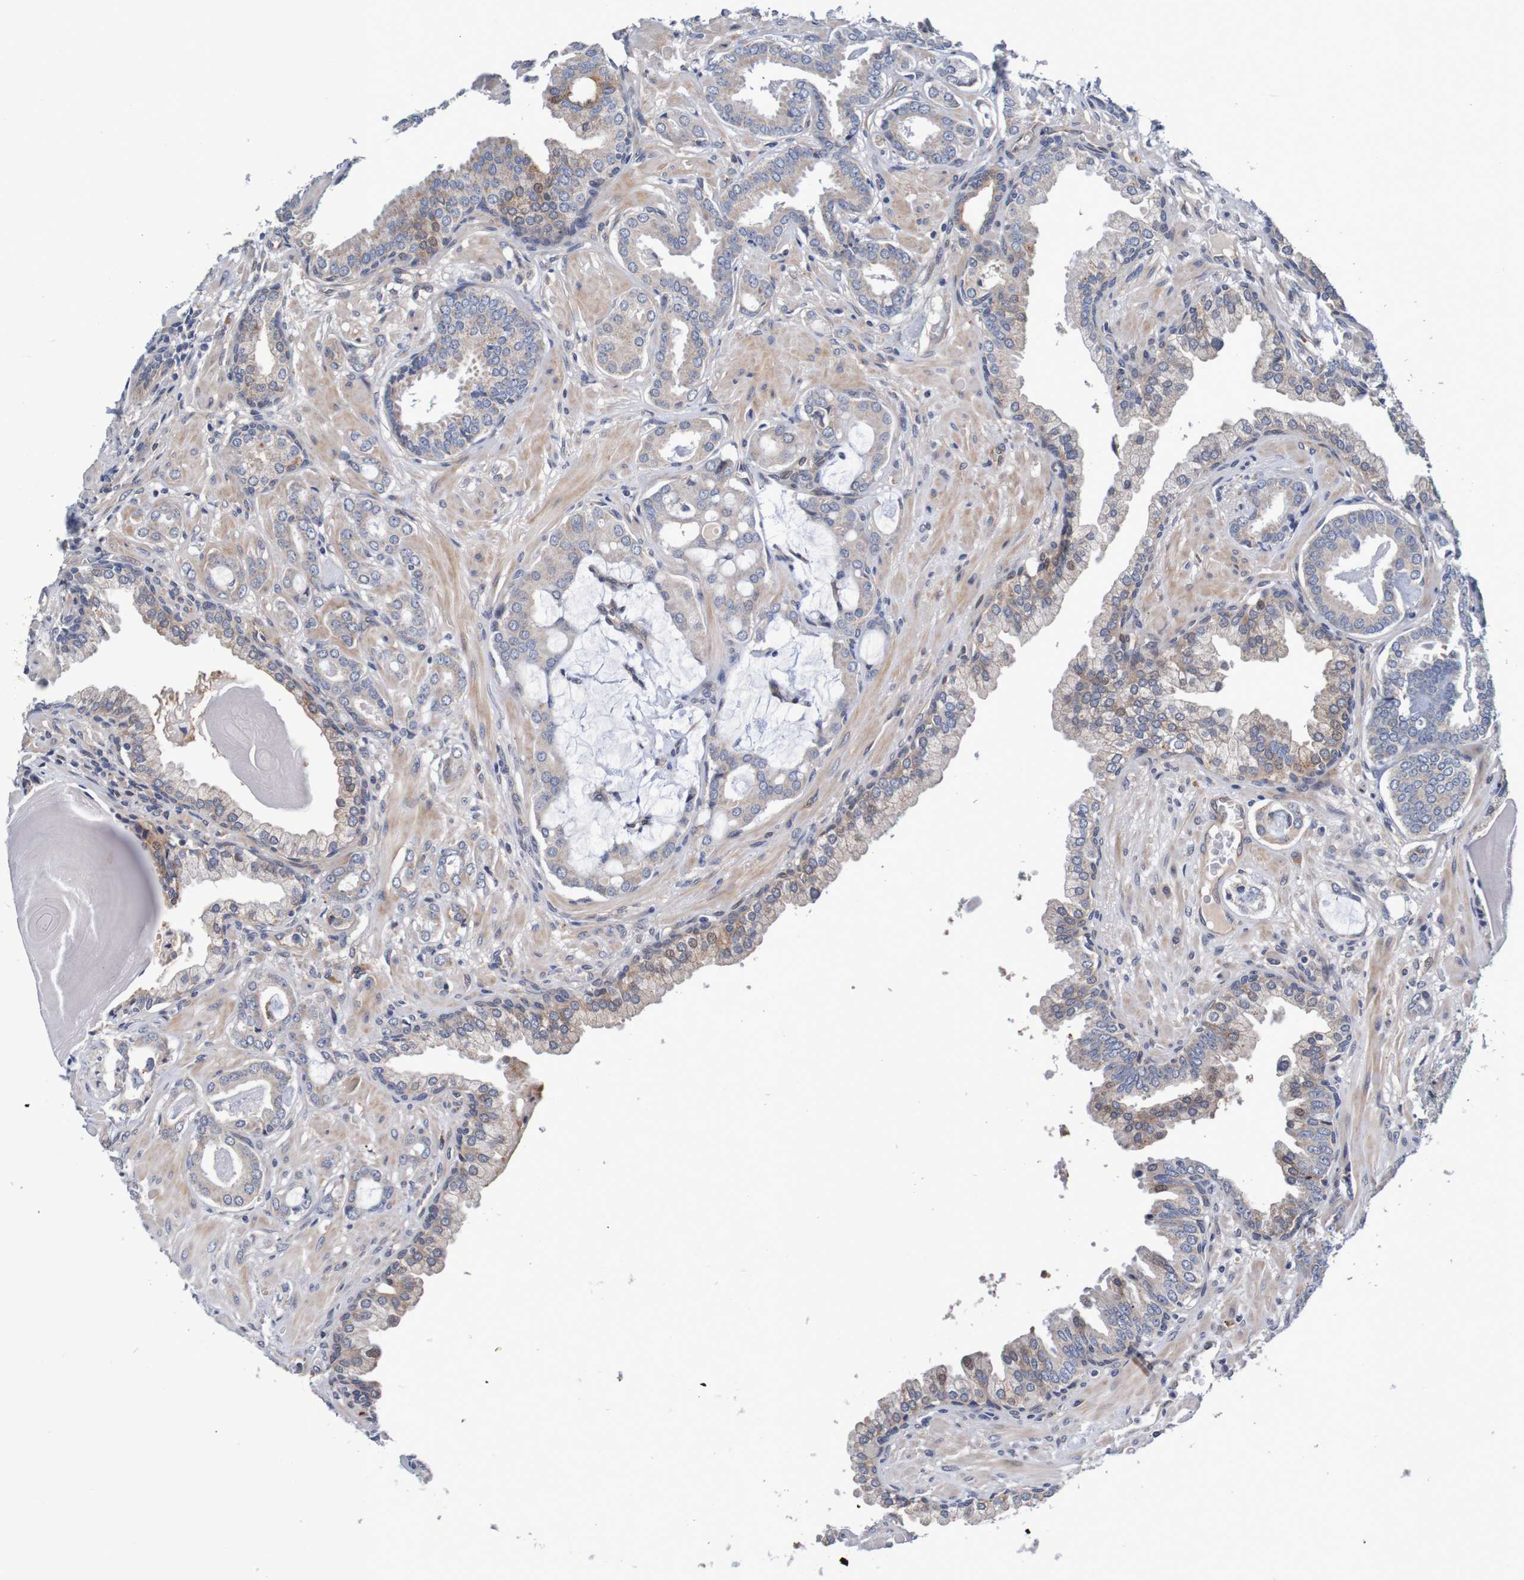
{"staining": {"intensity": "weak", "quantity": "<25%", "location": "cytoplasmic/membranous"}, "tissue": "prostate cancer", "cell_type": "Tumor cells", "image_type": "cancer", "snomed": [{"axis": "morphology", "description": "Adenocarcinoma, Low grade"}, {"axis": "topography", "description": "Prostate"}], "caption": "This photomicrograph is of prostate cancer stained with immunohistochemistry (IHC) to label a protein in brown with the nuclei are counter-stained blue. There is no positivity in tumor cells.", "gene": "CPED1", "patient": {"sex": "male", "age": 53}}